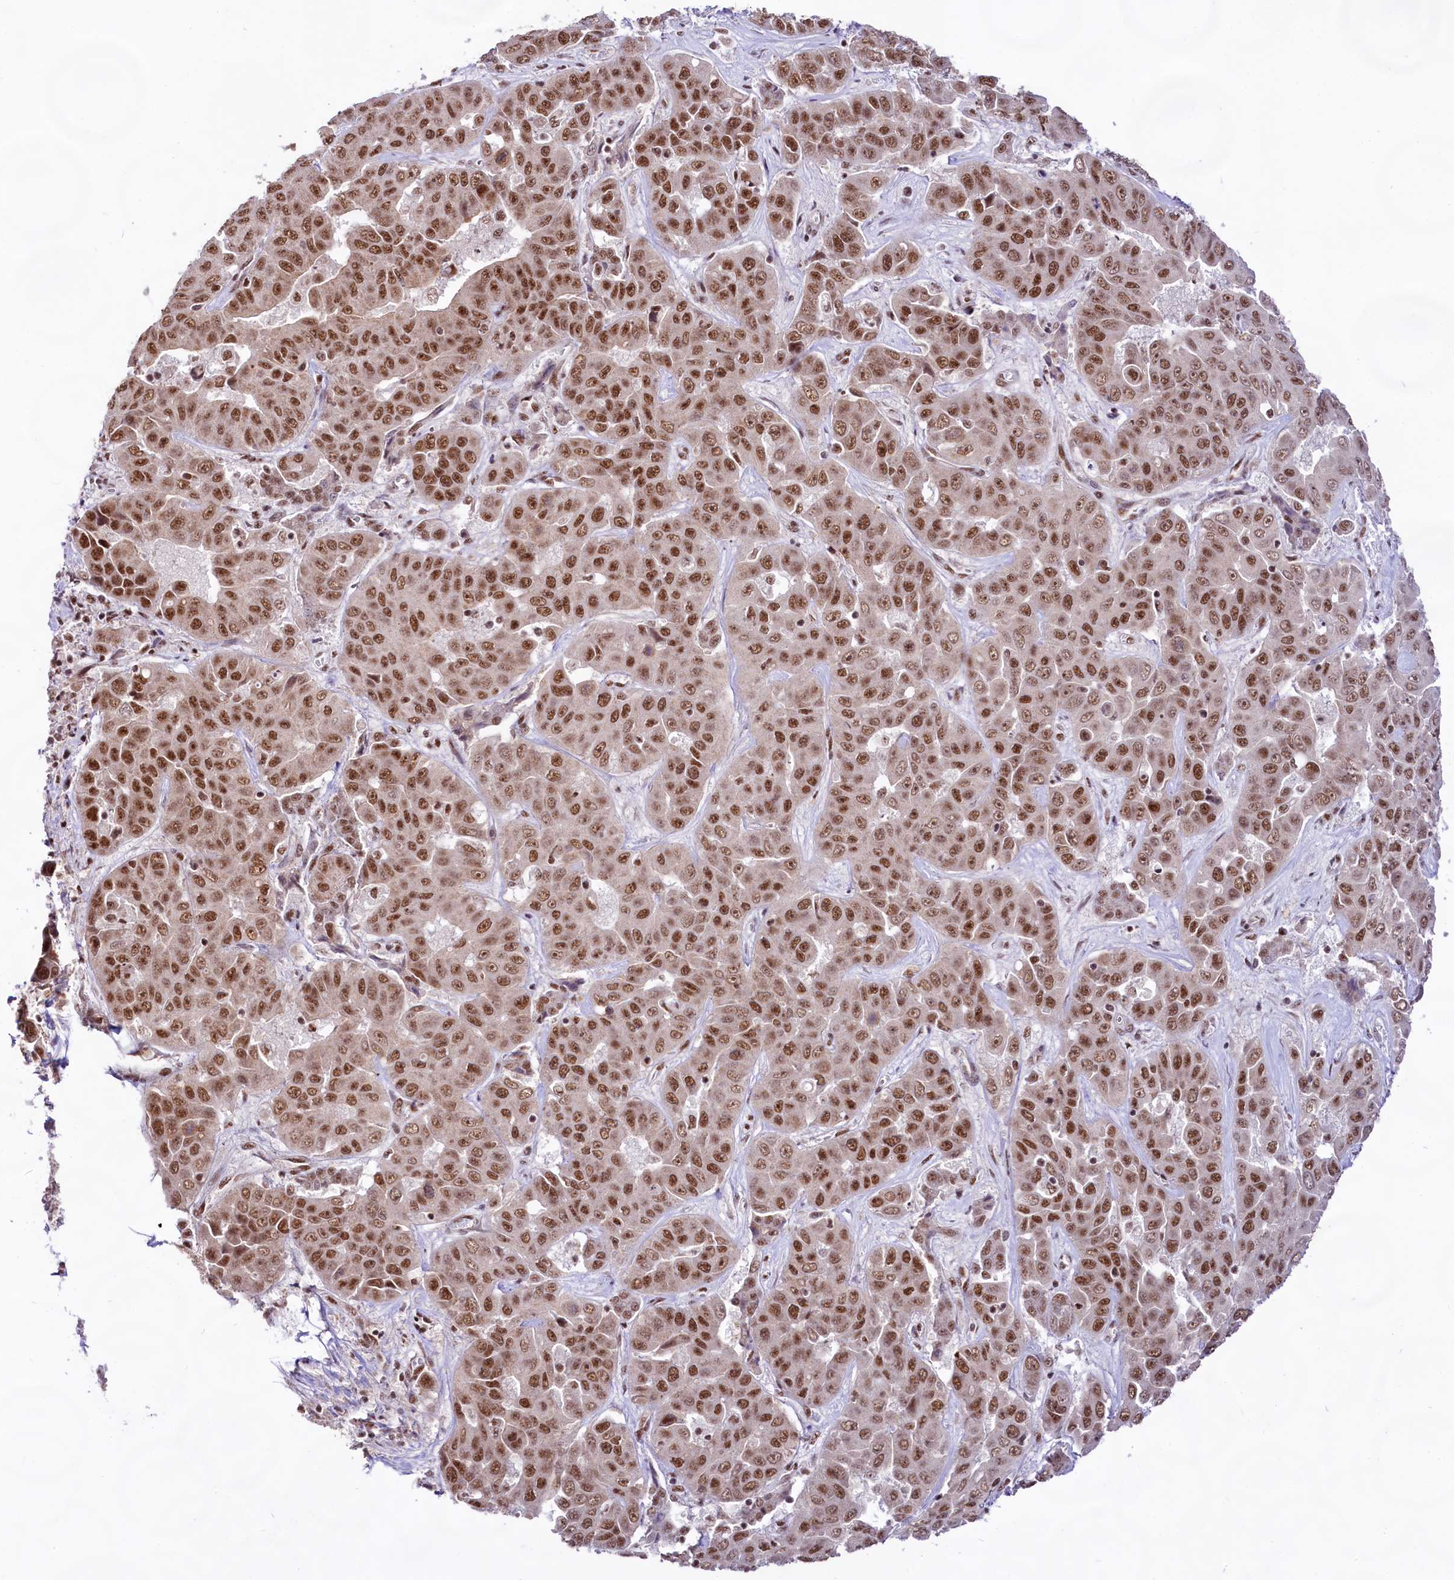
{"staining": {"intensity": "strong", "quantity": ">75%", "location": "nuclear"}, "tissue": "liver cancer", "cell_type": "Tumor cells", "image_type": "cancer", "snomed": [{"axis": "morphology", "description": "Cholangiocarcinoma"}, {"axis": "topography", "description": "Liver"}], "caption": "Tumor cells exhibit strong nuclear positivity in about >75% of cells in liver cancer.", "gene": "HIRA", "patient": {"sex": "female", "age": 52}}